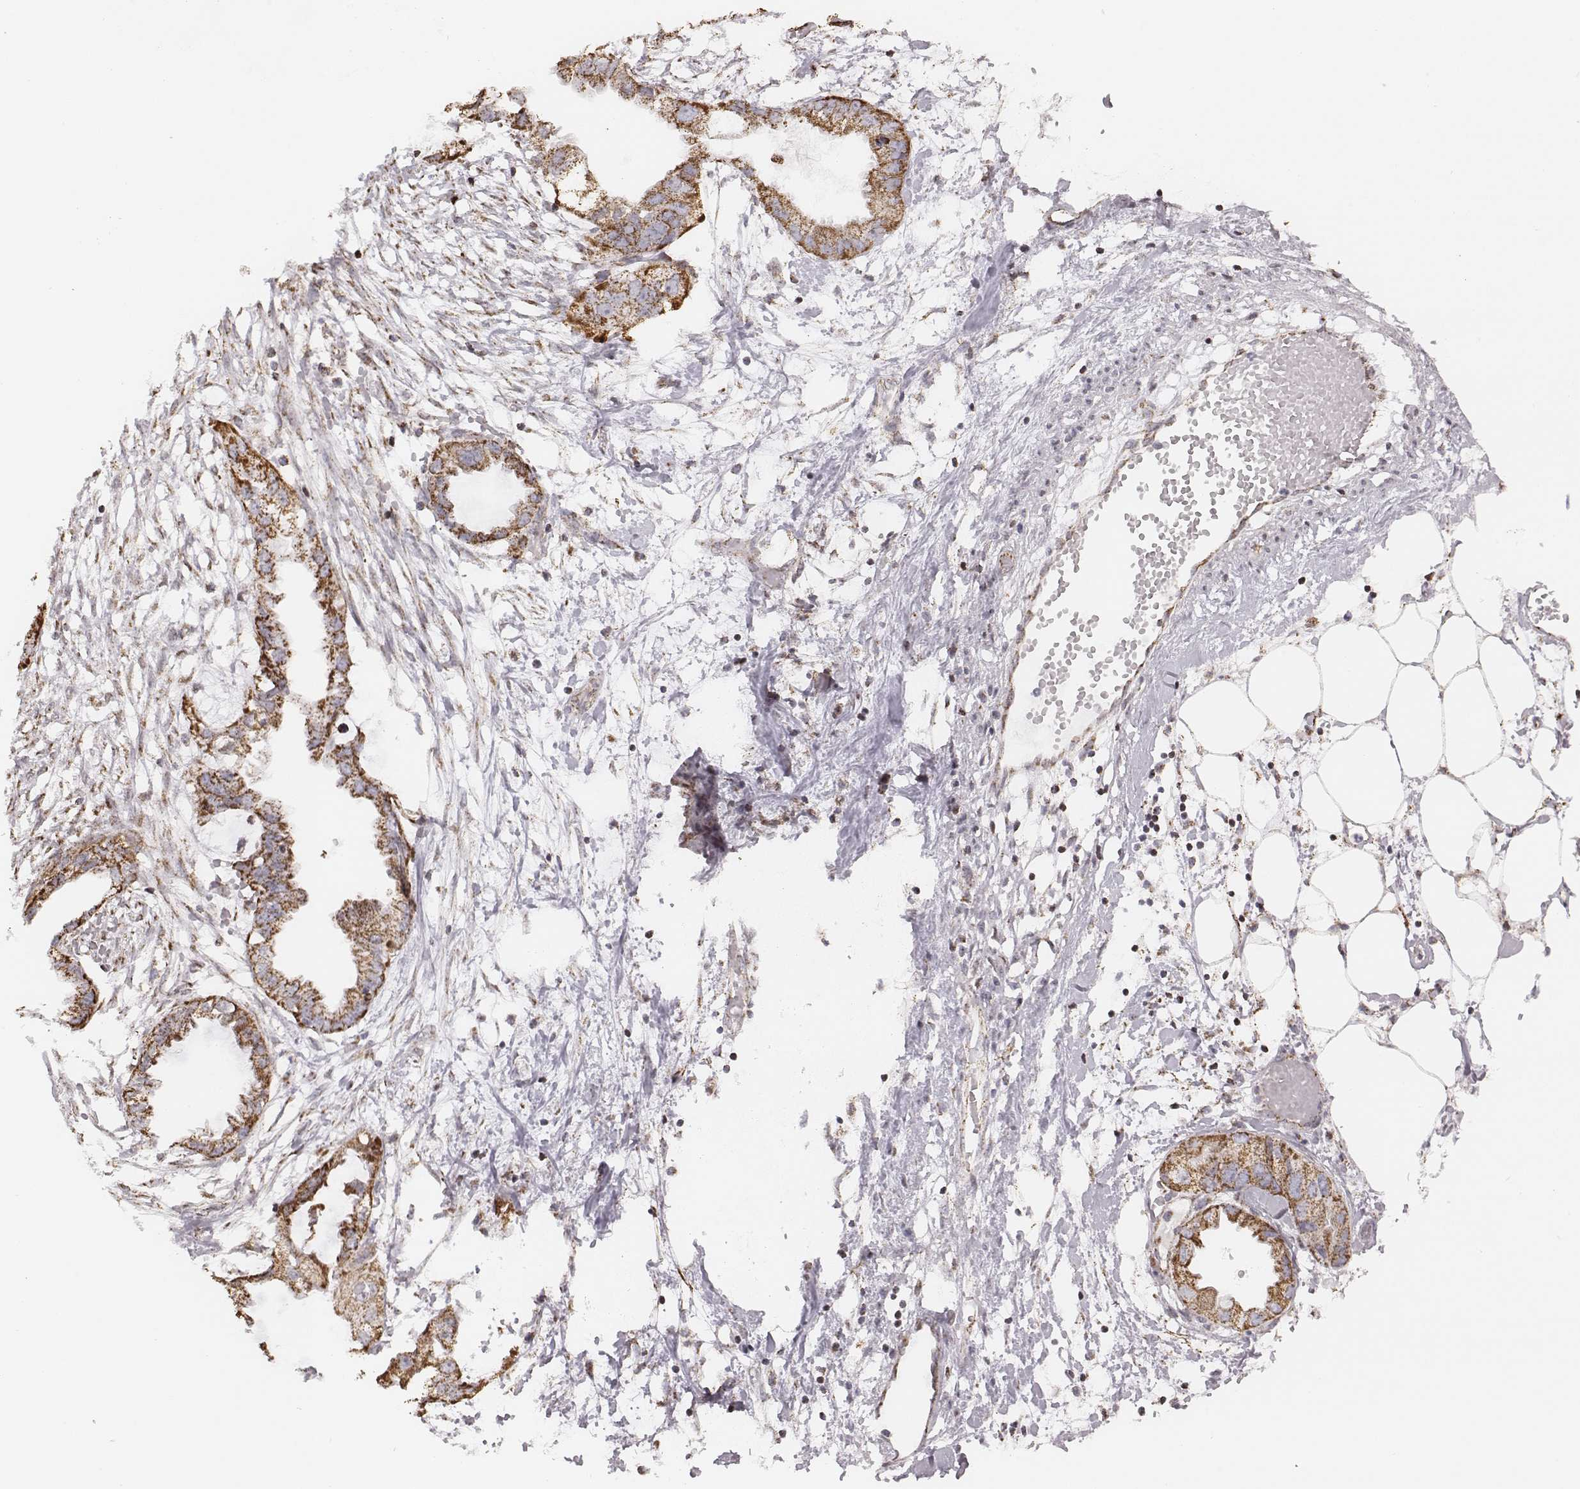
{"staining": {"intensity": "moderate", "quantity": ">75%", "location": "cytoplasmic/membranous"}, "tissue": "endometrial cancer", "cell_type": "Tumor cells", "image_type": "cancer", "snomed": [{"axis": "morphology", "description": "Adenocarcinoma, NOS"}, {"axis": "morphology", "description": "Adenocarcinoma, metastatic, NOS"}, {"axis": "topography", "description": "Adipose tissue"}, {"axis": "topography", "description": "Endometrium"}], "caption": "About >75% of tumor cells in endometrial cancer exhibit moderate cytoplasmic/membranous protein positivity as visualized by brown immunohistochemical staining.", "gene": "ACOT2", "patient": {"sex": "female", "age": 67}}